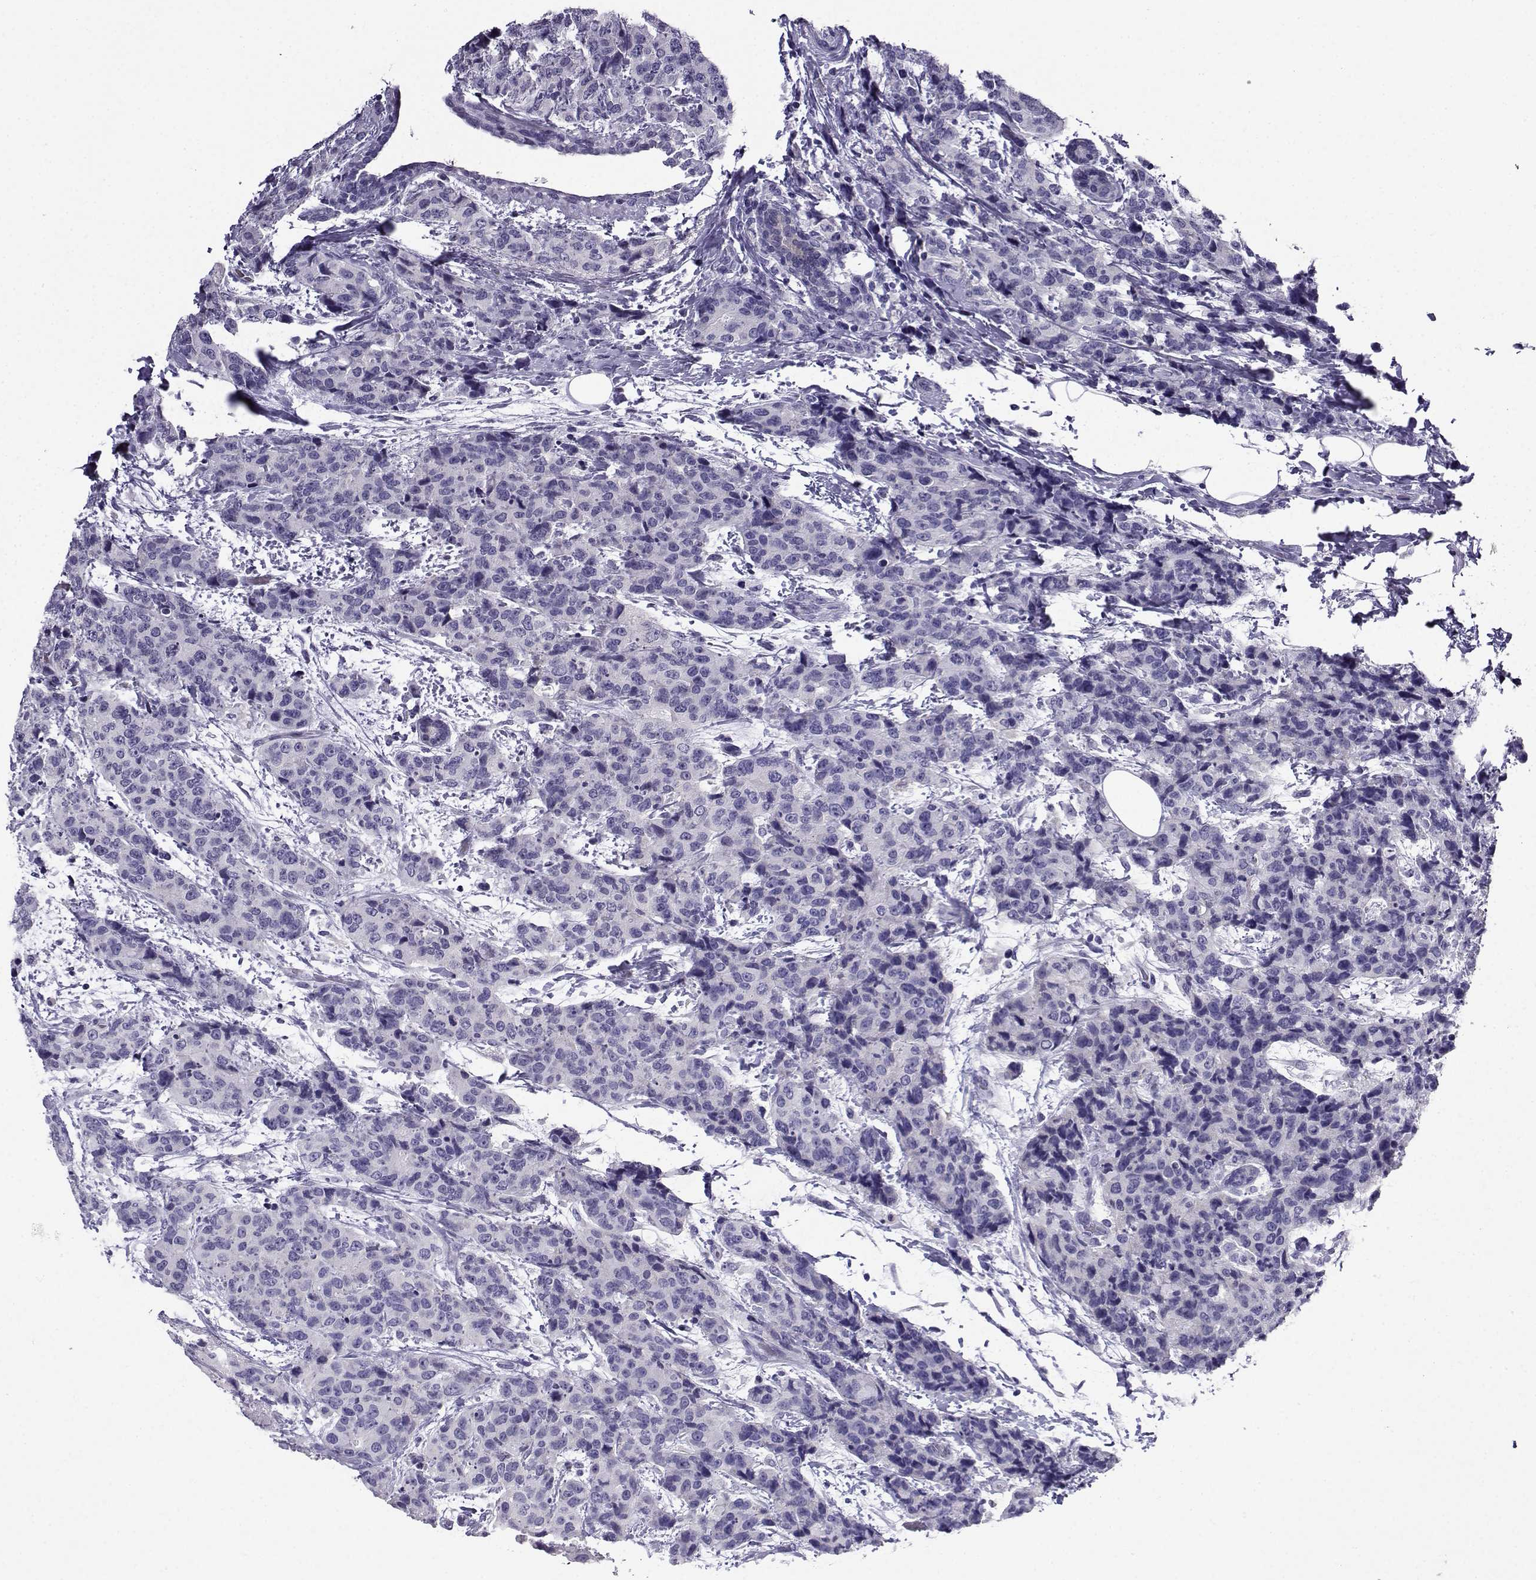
{"staining": {"intensity": "negative", "quantity": "none", "location": "none"}, "tissue": "breast cancer", "cell_type": "Tumor cells", "image_type": "cancer", "snomed": [{"axis": "morphology", "description": "Lobular carcinoma"}, {"axis": "topography", "description": "Breast"}], "caption": "Immunohistochemical staining of breast lobular carcinoma demonstrates no significant expression in tumor cells.", "gene": "LINGO1", "patient": {"sex": "female", "age": 59}}